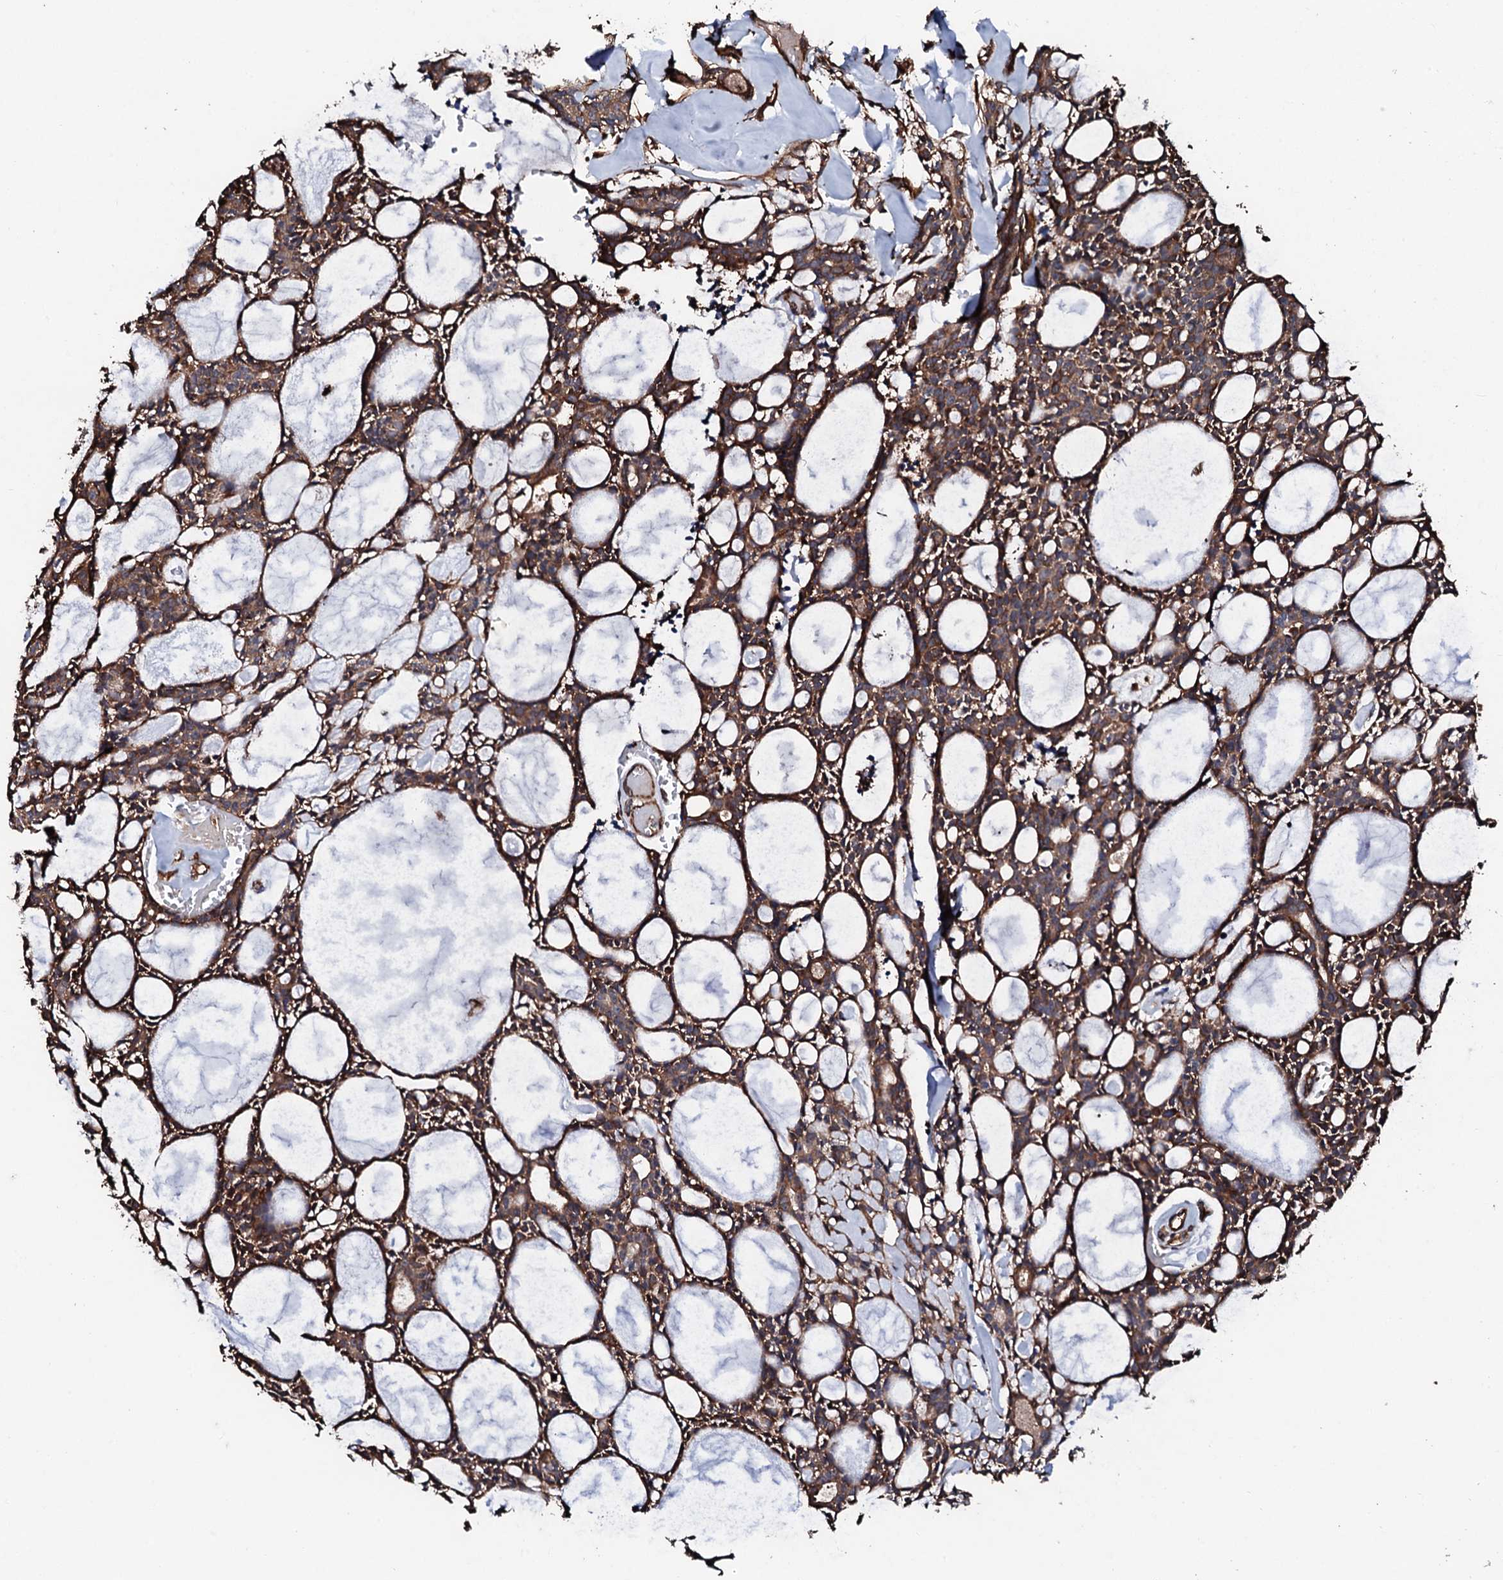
{"staining": {"intensity": "moderate", "quantity": ">75%", "location": "cytoplasmic/membranous"}, "tissue": "head and neck cancer", "cell_type": "Tumor cells", "image_type": "cancer", "snomed": [{"axis": "morphology", "description": "Adenocarcinoma, NOS"}, {"axis": "topography", "description": "Salivary gland"}, {"axis": "topography", "description": "Head-Neck"}], "caption": "IHC of head and neck cancer (adenocarcinoma) exhibits medium levels of moderate cytoplasmic/membranous positivity in about >75% of tumor cells.", "gene": "CKAP5", "patient": {"sex": "male", "age": 55}}